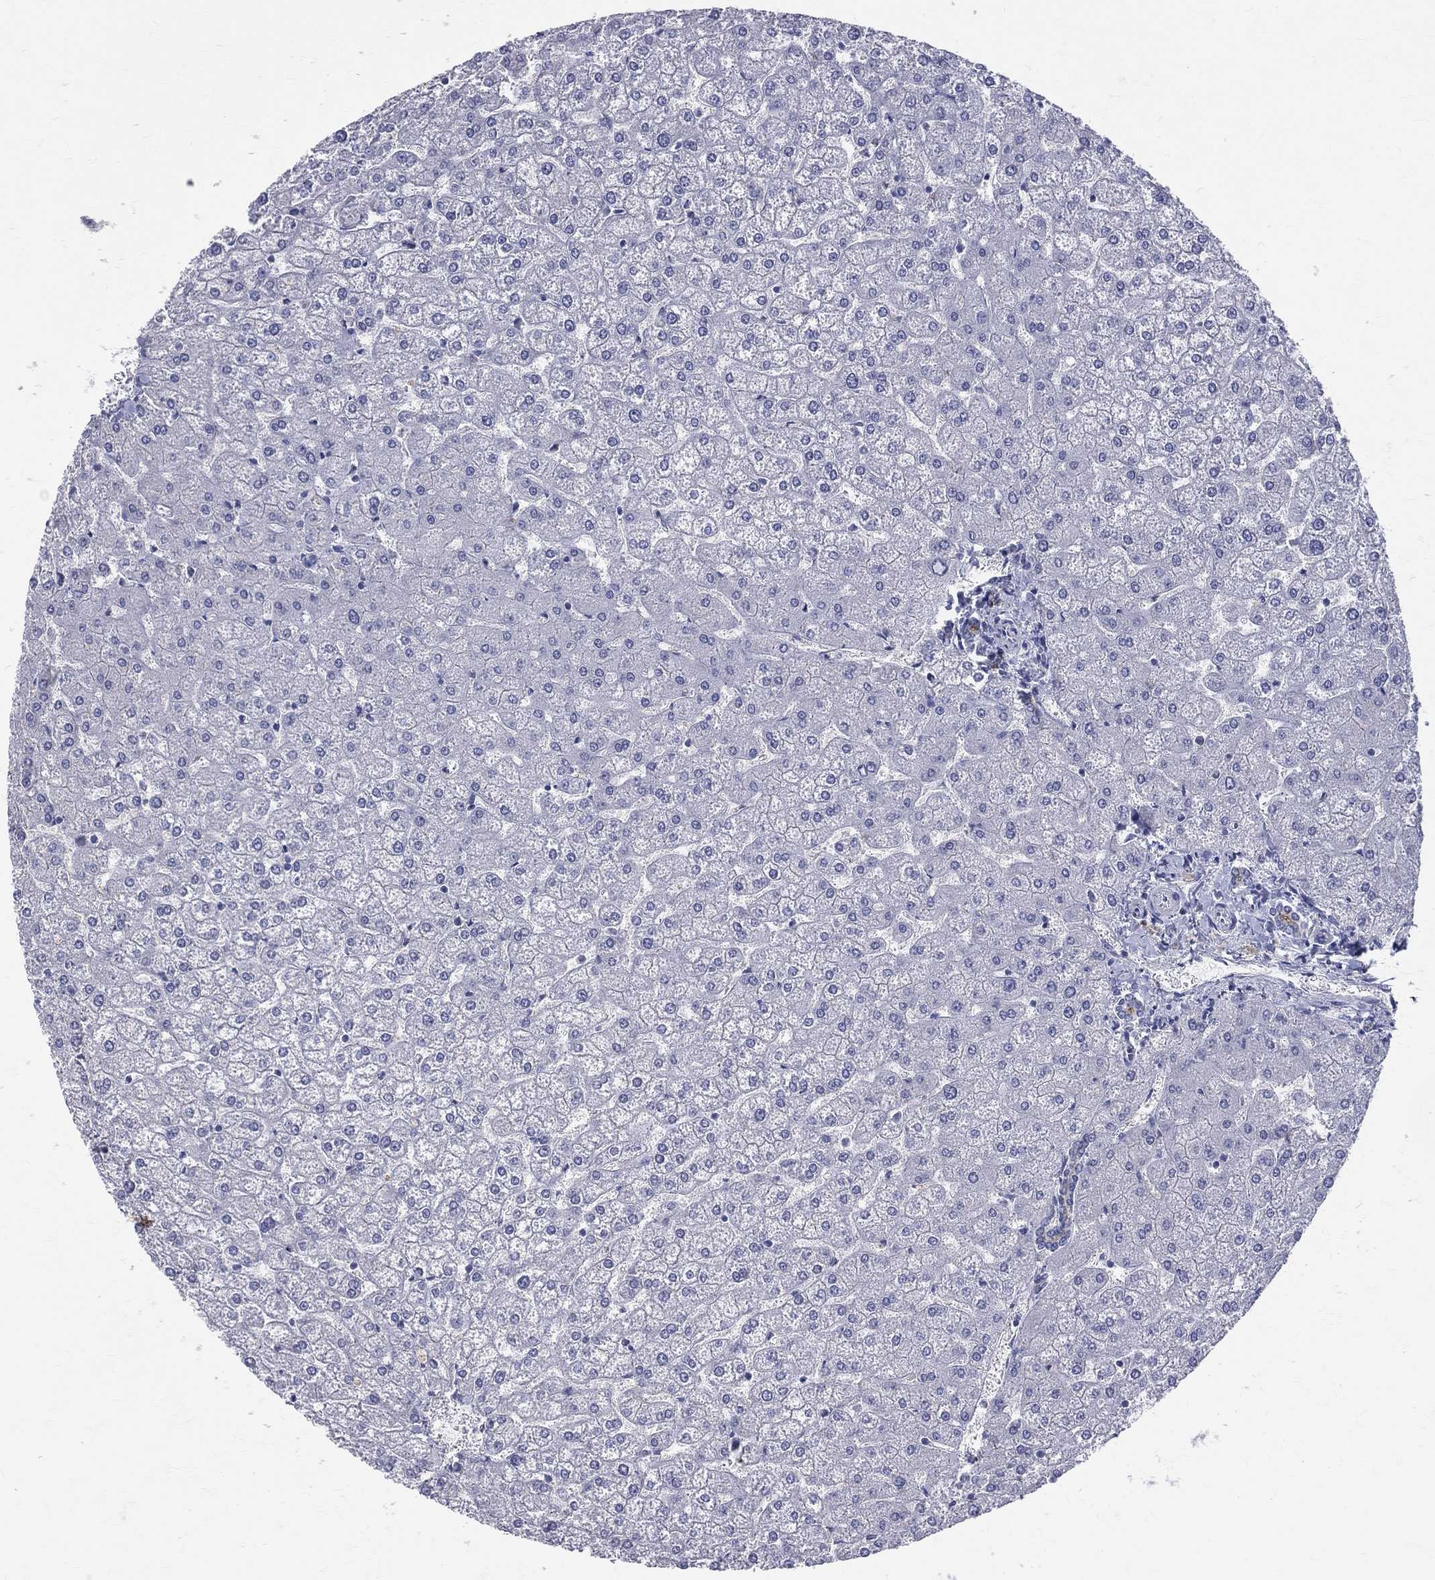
{"staining": {"intensity": "negative", "quantity": "none", "location": "none"}, "tissue": "liver", "cell_type": "Cholangiocytes", "image_type": "normal", "snomed": [{"axis": "morphology", "description": "Normal tissue, NOS"}, {"axis": "topography", "description": "Liver"}], "caption": "Cholangiocytes are negative for protein expression in unremarkable human liver. The staining is performed using DAB brown chromogen with nuclei counter-stained in using hematoxylin.", "gene": "DLG4", "patient": {"sex": "female", "age": 32}}